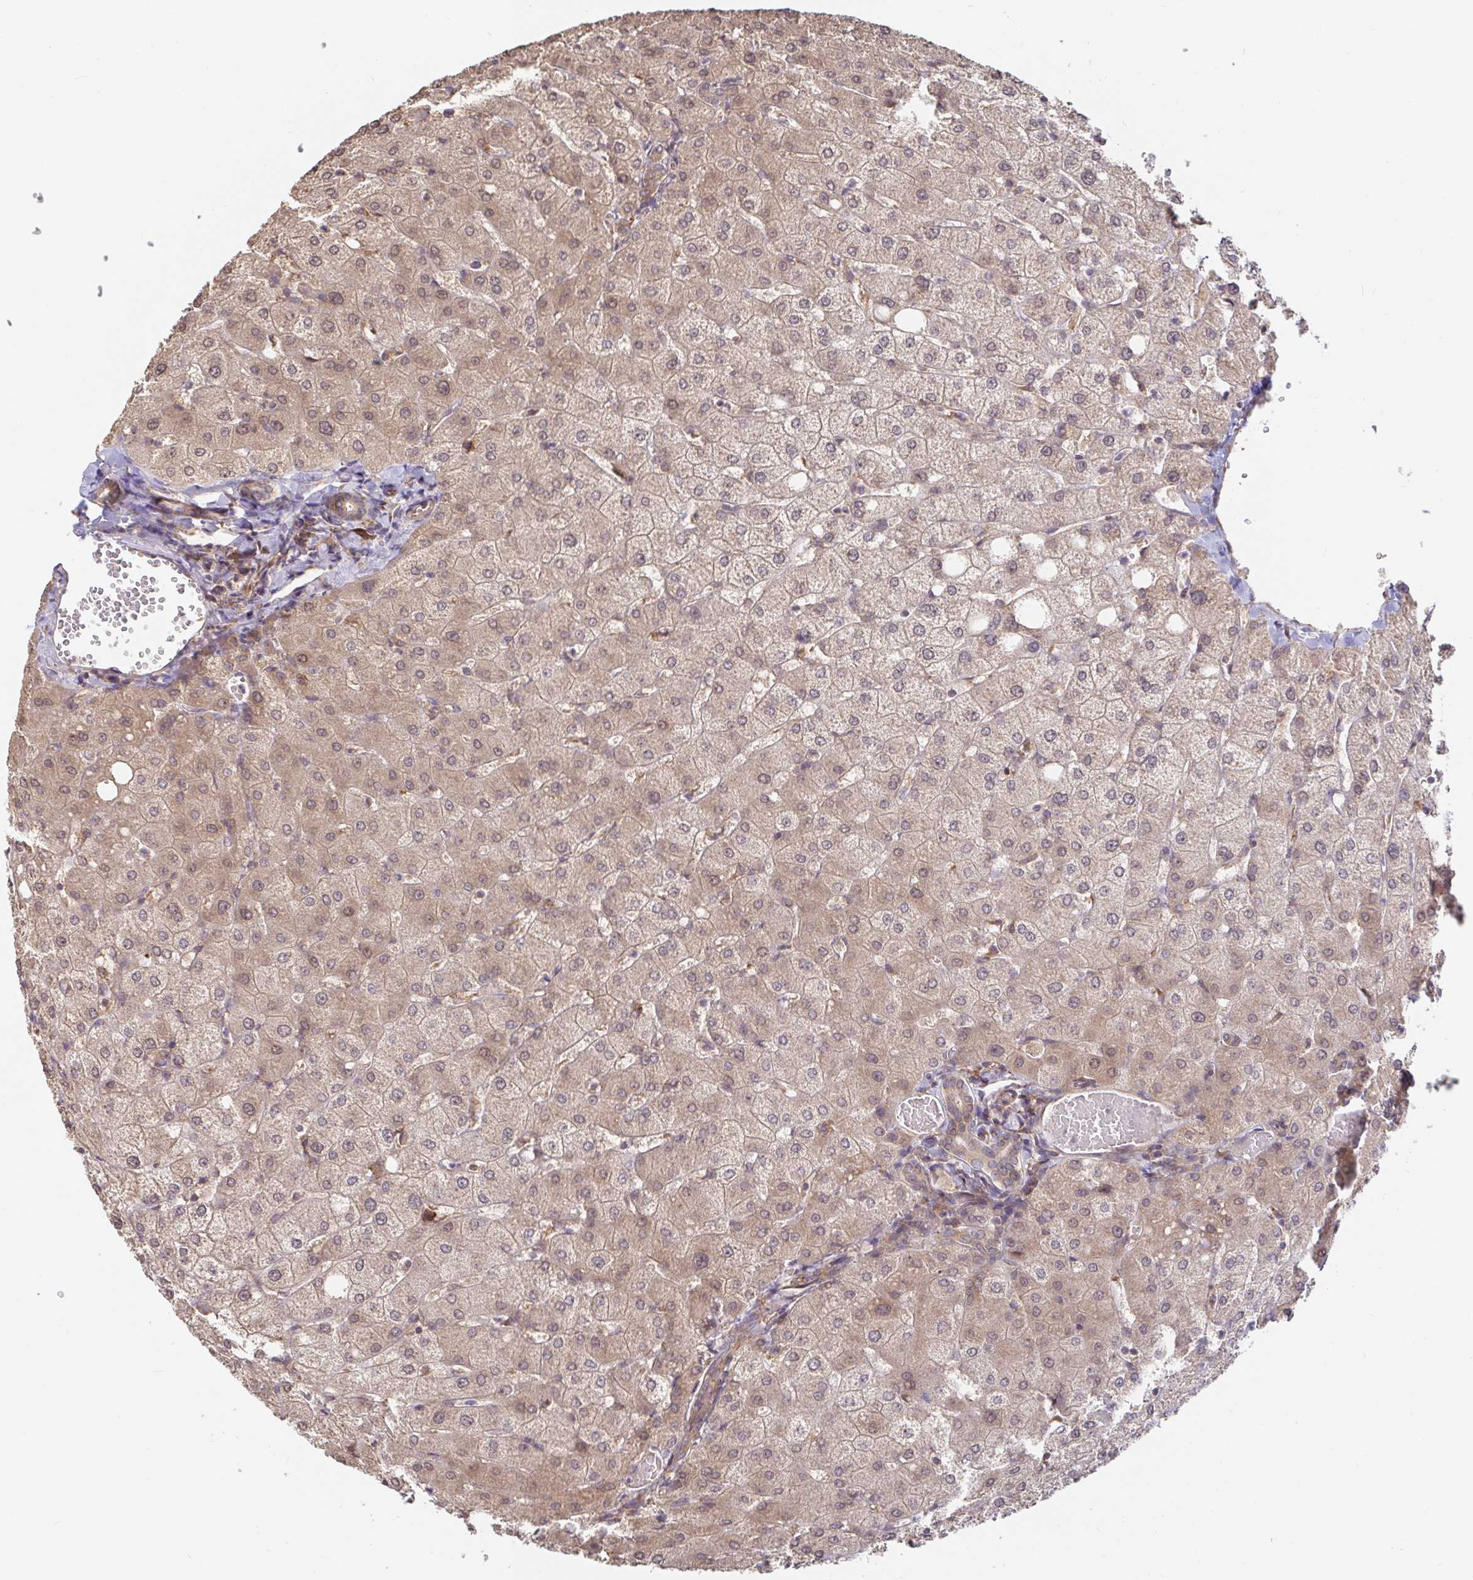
{"staining": {"intensity": "weak", "quantity": ">75%", "location": "cytoplasmic/membranous"}, "tissue": "liver", "cell_type": "Cholangiocytes", "image_type": "normal", "snomed": [{"axis": "morphology", "description": "Normal tissue, NOS"}, {"axis": "topography", "description": "Liver"}], "caption": "High-power microscopy captured an immunohistochemistry image of unremarkable liver, revealing weak cytoplasmic/membranous expression in approximately >75% of cholangiocytes. (DAB = brown stain, brightfield microscopy at high magnification).", "gene": "LARP1", "patient": {"sex": "female", "age": 54}}